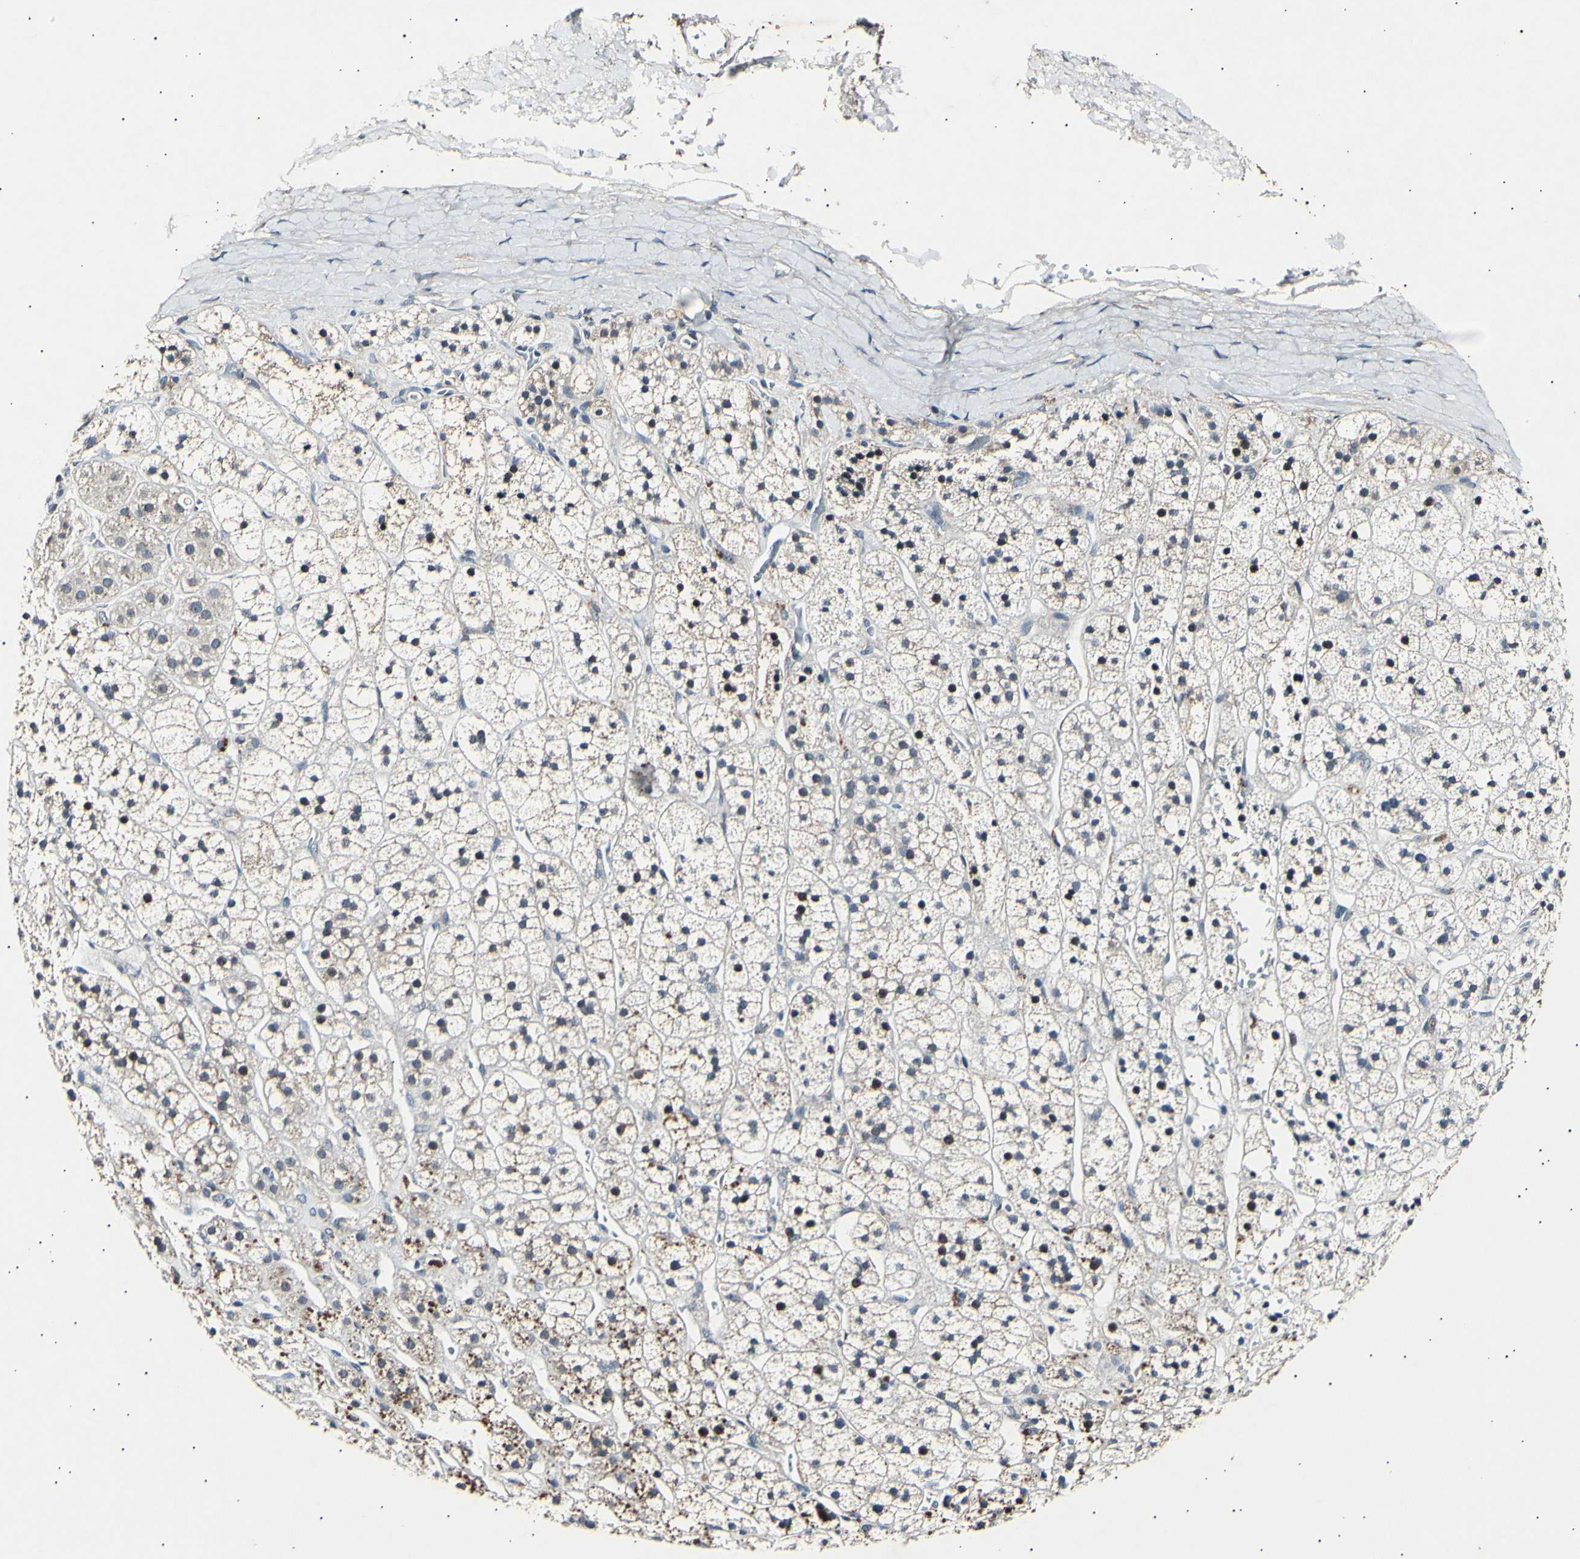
{"staining": {"intensity": "moderate", "quantity": "25%-75%", "location": "cytoplasmic/membranous,nuclear"}, "tissue": "adrenal gland", "cell_type": "Glandular cells", "image_type": "normal", "snomed": [{"axis": "morphology", "description": "Normal tissue, NOS"}, {"axis": "topography", "description": "Adrenal gland"}], "caption": "This is a histology image of immunohistochemistry (IHC) staining of normal adrenal gland, which shows moderate staining in the cytoplasmic/membranous,nuclear of glandular cells.", "gene": "ADCY3", "patient": {"sex": "male", "age": 56}}